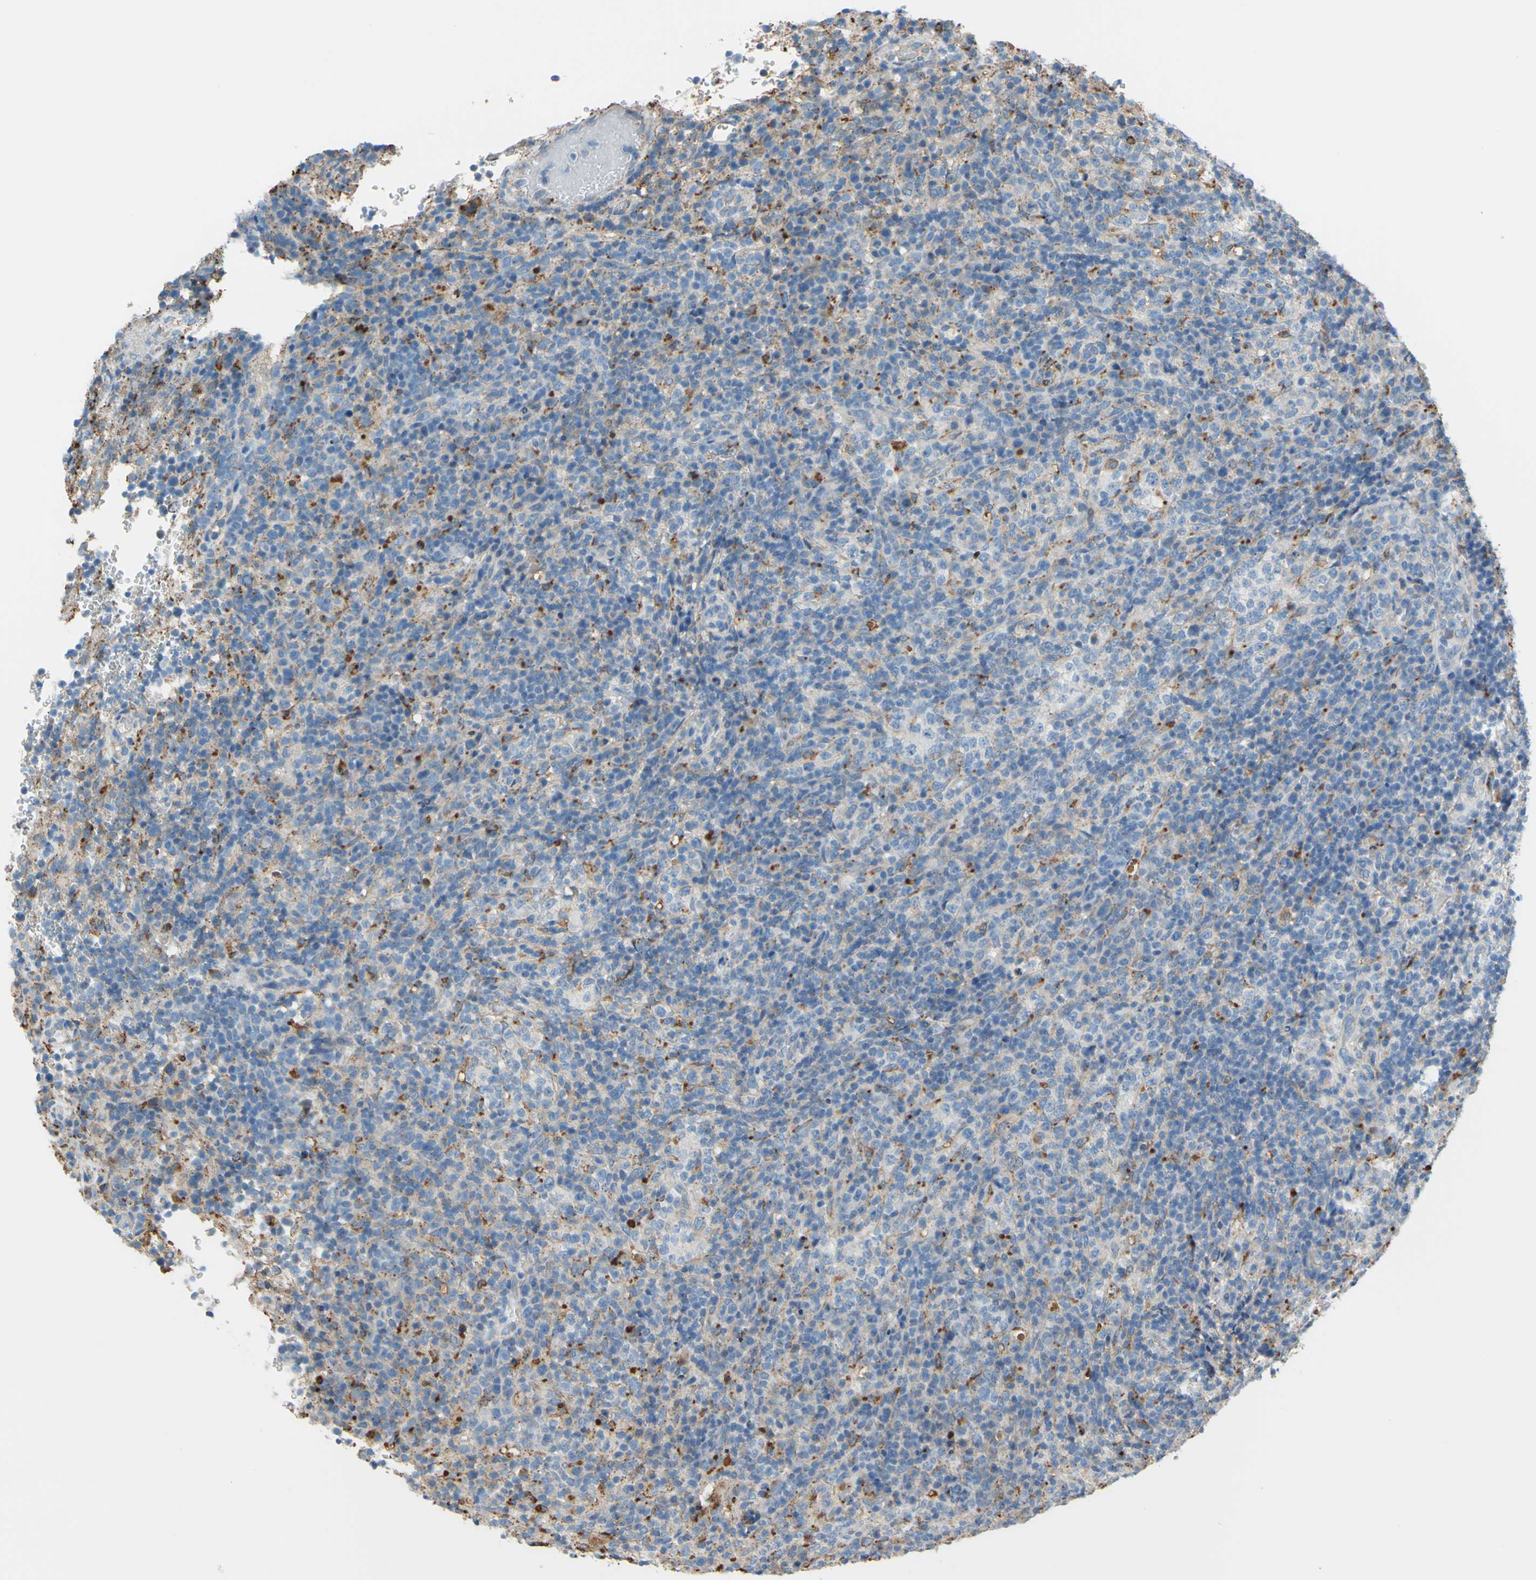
{"staining": {"intensity": "negative", "quantity": "none", "location": "none"}, "tissue": "lymphoma", "cell_type": "Tumor cells", "image_type": "cancer", "snomed": [{"axis": "morphology", "description": "Malignant lymphoma, non-Hodgkin's type, High grade"}, {"axis": "topography", "description": "Lymph node"}], "caption": "Tumor cells are negative for brown protein staining in lymphoma. (Brightfield microscopy of DAB (3,3'-diaminobenzidine) IHC at high magnification).", "gene": "CTSD", "patient": {"sex": "female", "age": 76}}